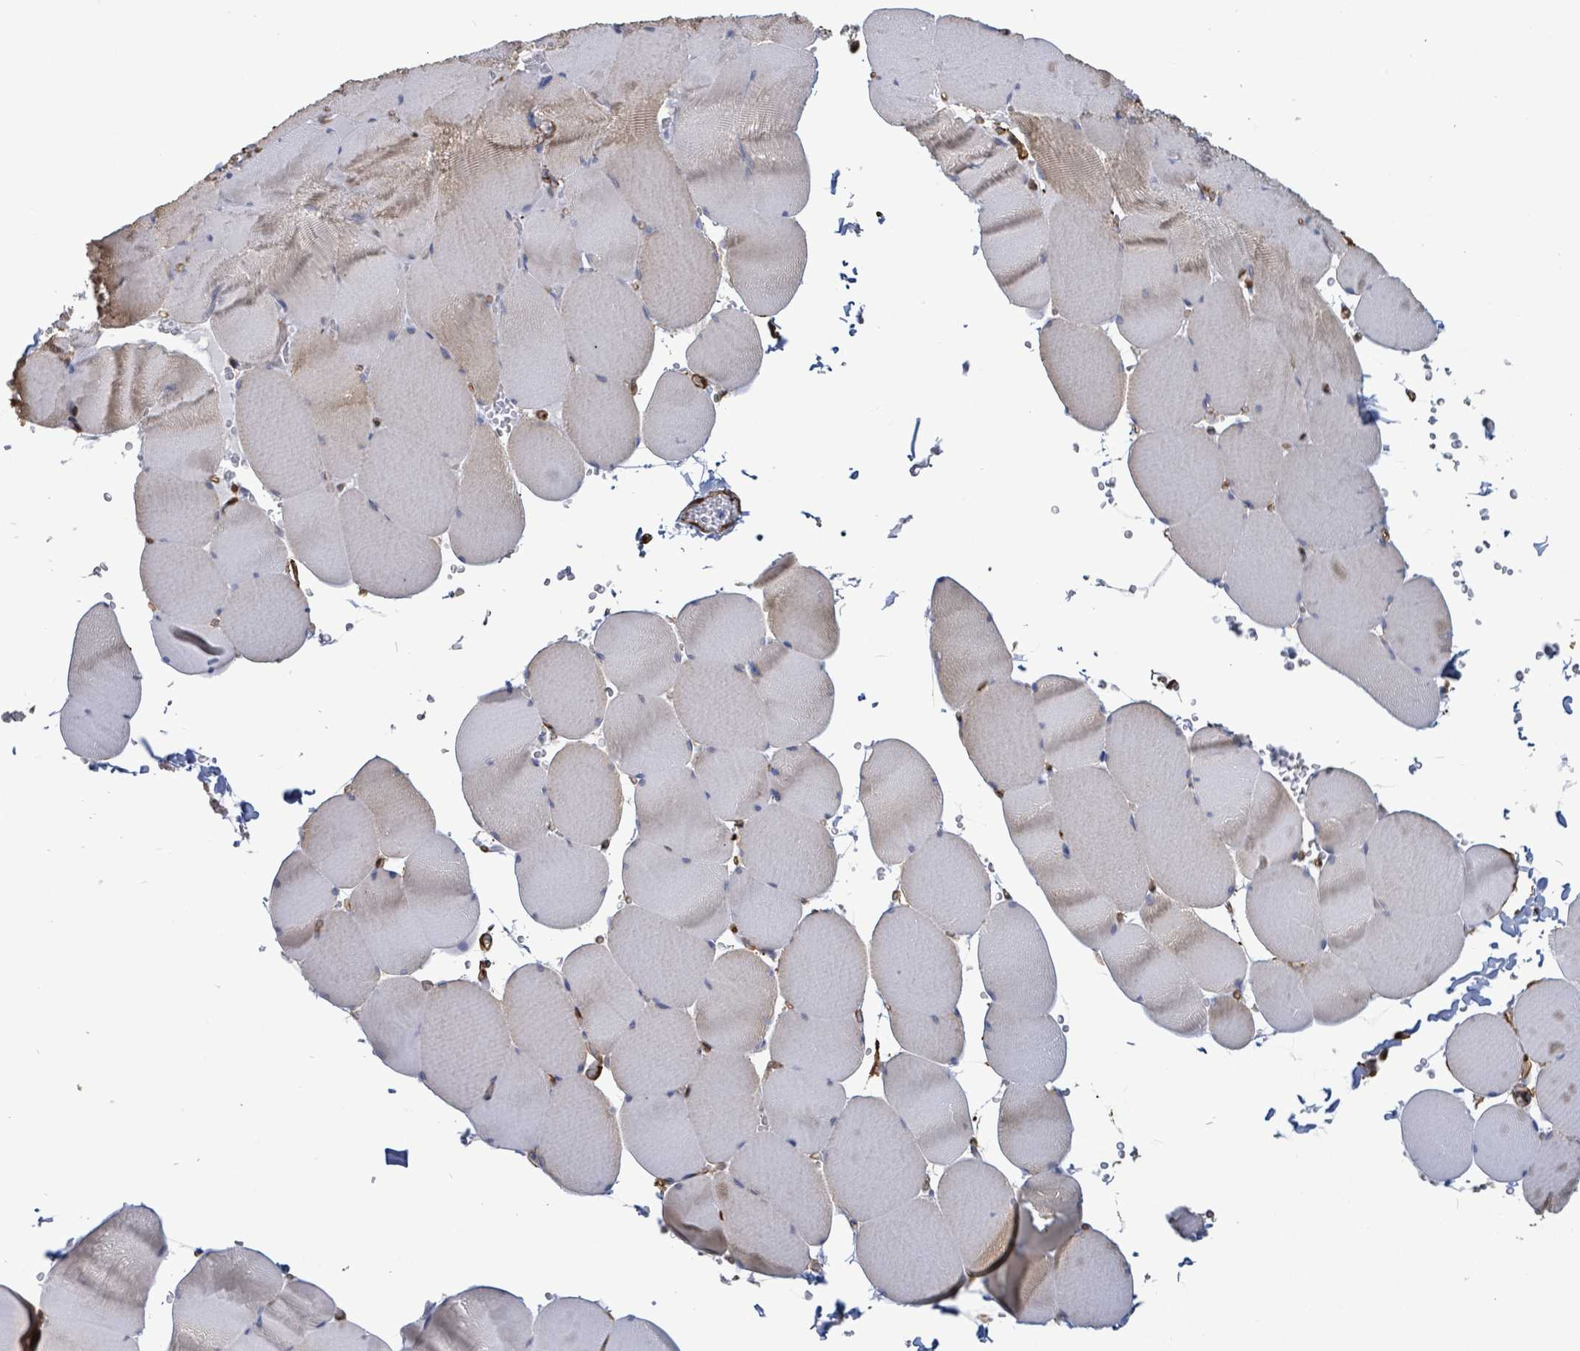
{"staining": {"intensity": "negative", "quantity": "none", "location": "none"}, "tissue": "skeletal muscle", "cell_type": "Myocytes", "image_type": "normal", "snomed": [{"axis": "morphology", "description": "Normal tissue, NOS"}, {"axis": "topography", "description": "Skeletal muscle"}, {"axis": "topography", "description": "Head-Neck"}], "caption": "Myocytes show no significant protein staining in benign skeletal muscle. Nuclei are stained in blue.", "gene": "PRKRIP1", "patient": {"sex": "male", "age": 66}}